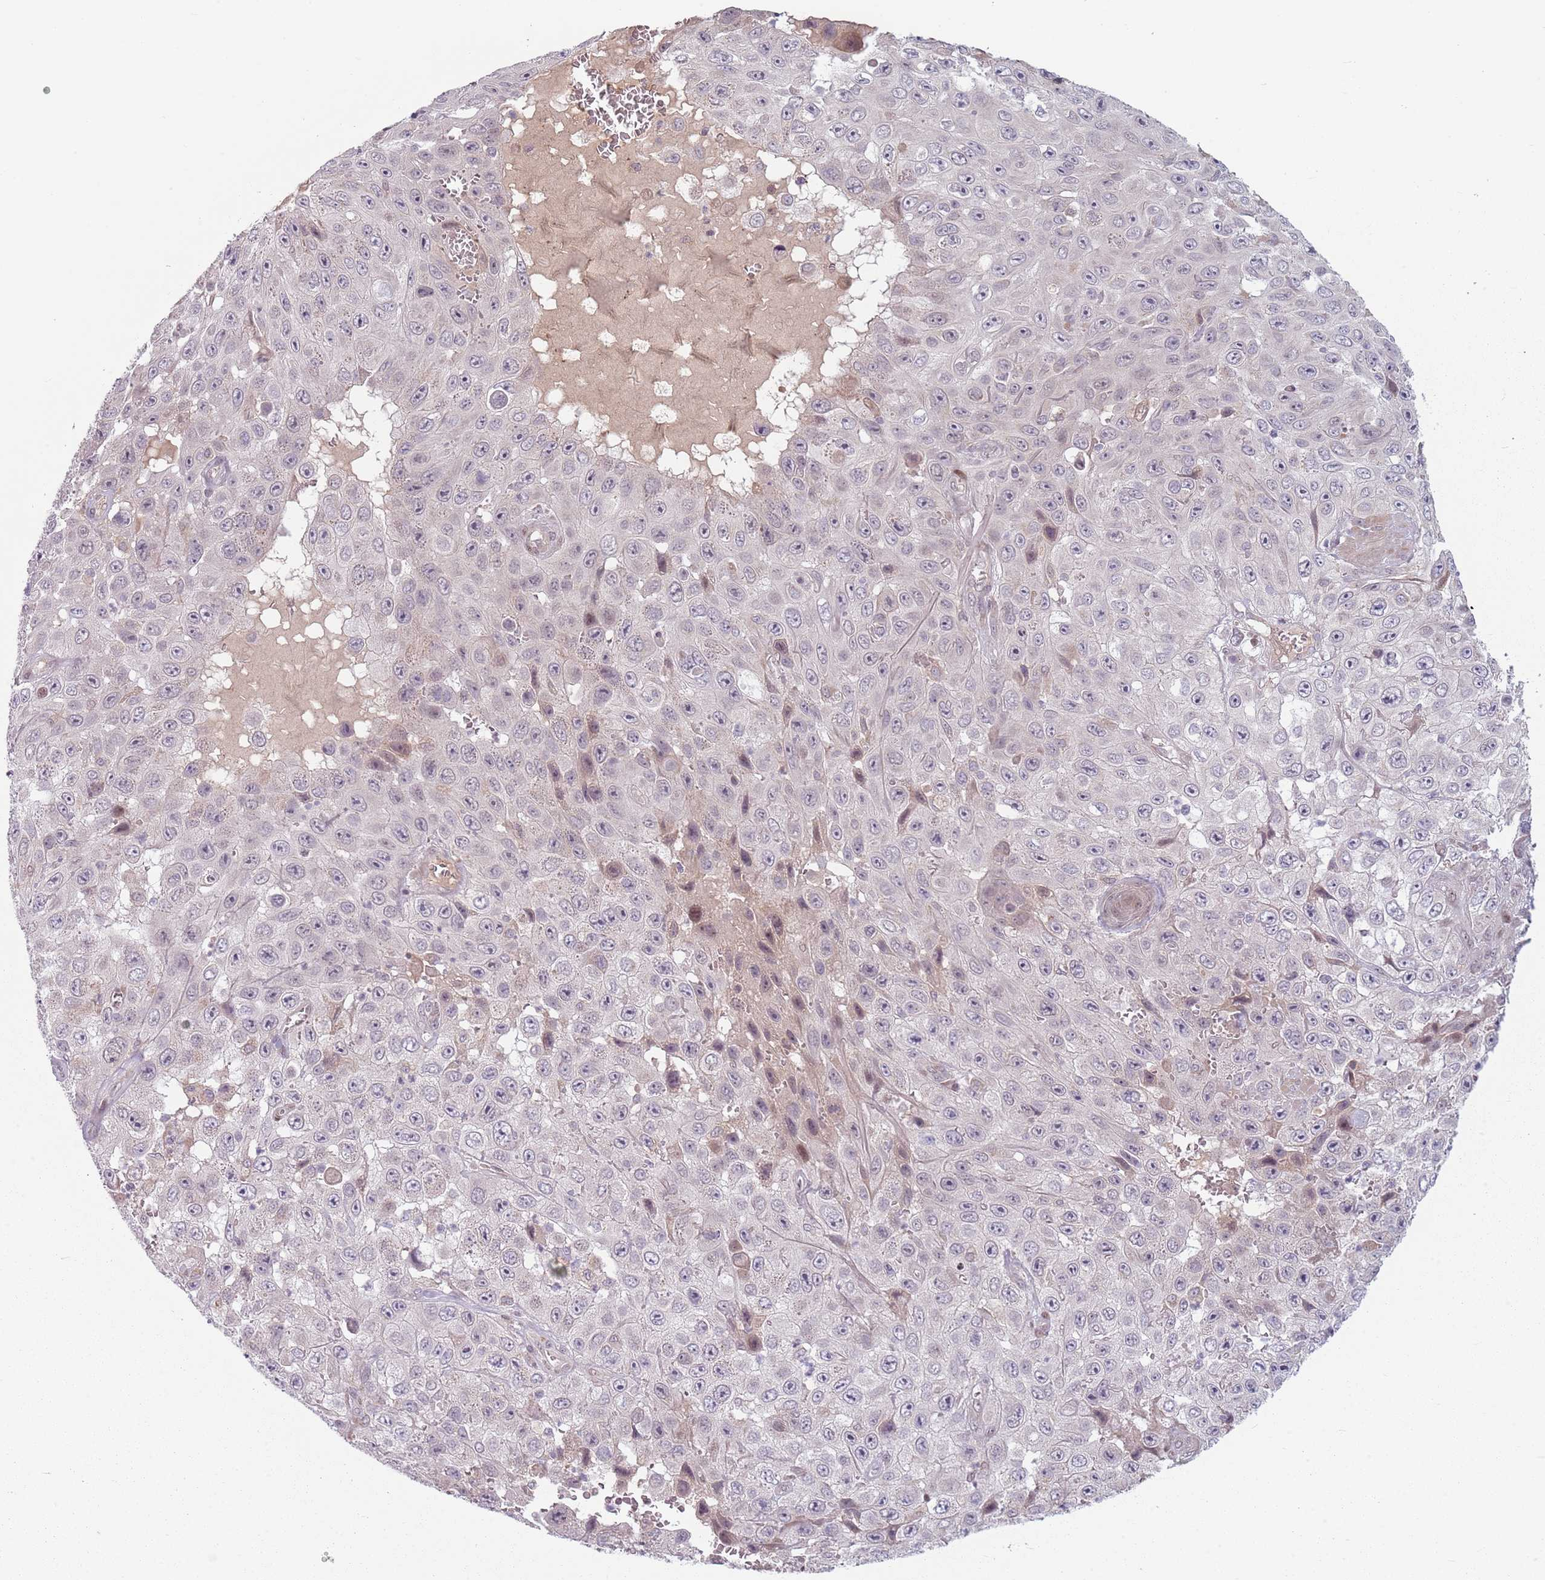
{"staining": {"intensity": "weak", "quantity": "<25%", "location": "cytoplasmic/membranous"}, "tissue": "skin cancer", "cell_type": "Tumor cells", "image_type": "cancer", "snomed": [{"axis": "morphology", "description": "Squamous cell carcinoma, NOS"}, {"axis": "topography", "description": "Skin"}], "caption": "Skin cancer (squamous cell carcinoma) was stained to show a protein in brown. There is no significant staining in tumor cells.", "gene": "ADGRG1", "patient": {"sex": "male", "age": 82}}